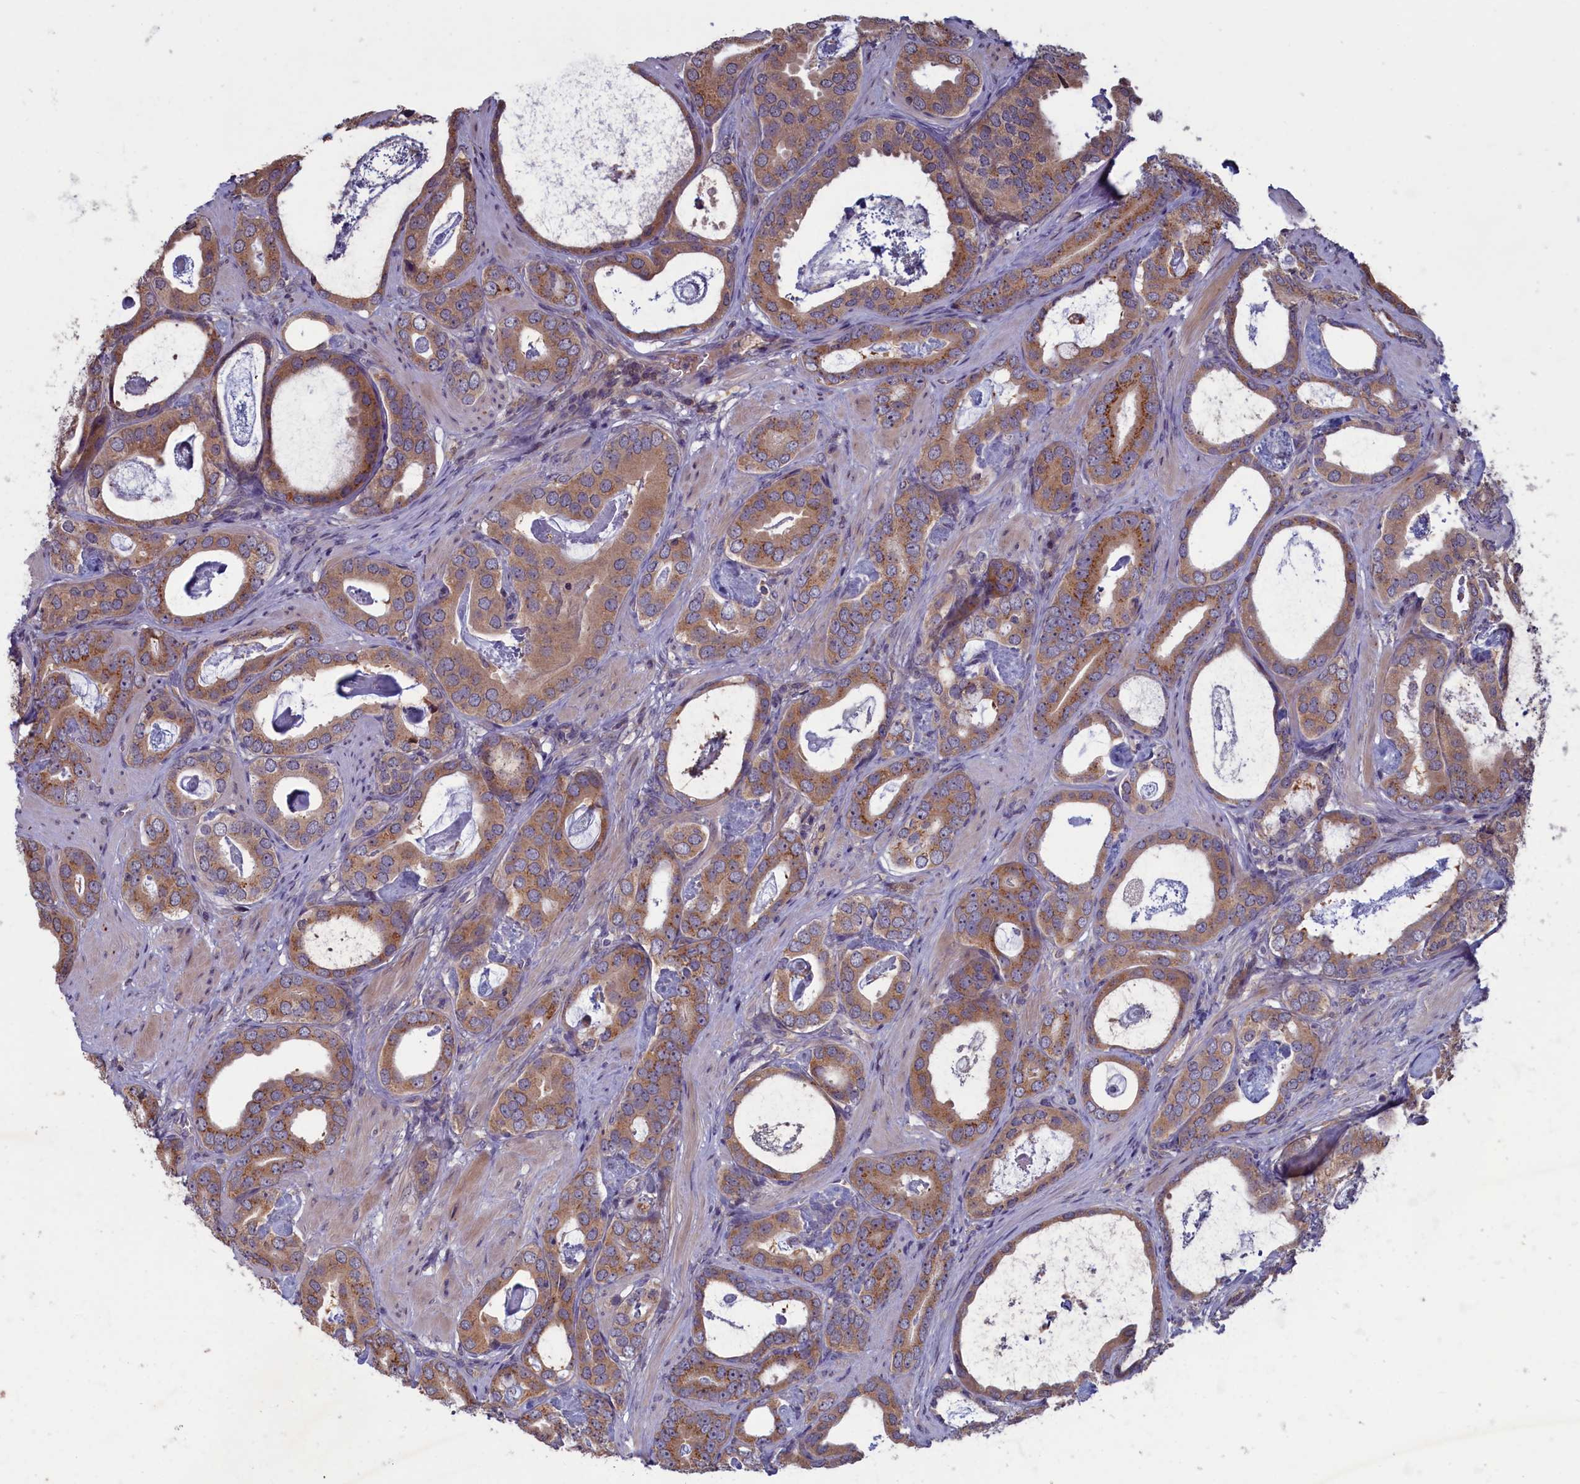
{"staining": {"intensity": "moderate", "quantity": ">75%", "location": "cytoplasmic/membranous"}, "tissue": "prostate cancer", "cell_type": "Tumor cells", "image_type": "cancer", "snomed": [{"axis": "morphology", "description": "Adenocarcinoma, Low grade"}, {"axis": "topography", "description": "Prostate"}], "caption": "DAB (3,3'-diaminobenzidine) immunohistochemical staining of prostate cancer (low-grade adenocarcinoma) exhibits moderate cytoplasmic/membranous protein expression in approximately >75% of tumor cells.", "gene": "CACTIN", "patient": {"sex": "male", "age": 71}}